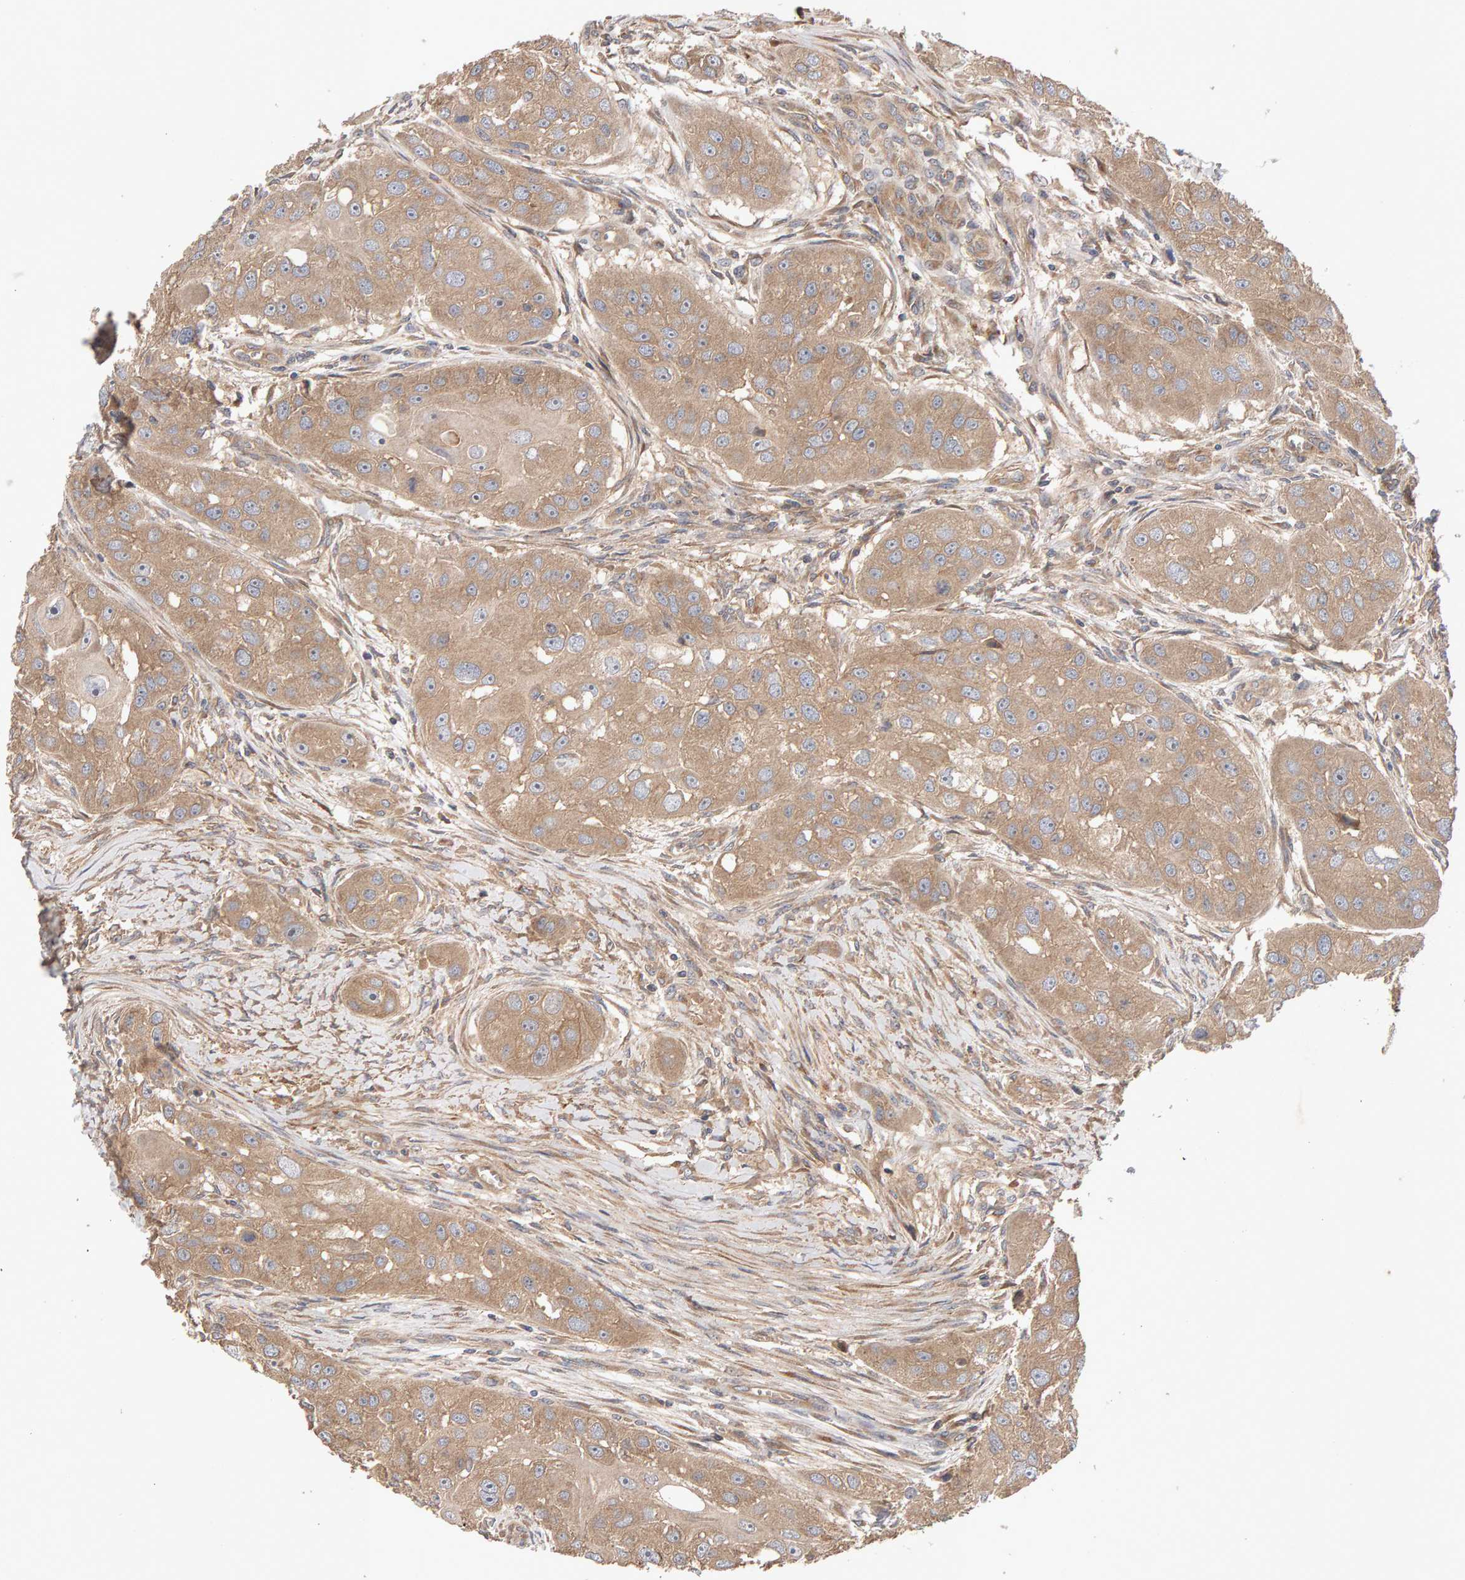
{"staining": {"intensity": "weak", "quantity": ">75%", "location": "cytoplasmic/membranous"}, "tissue": "head and neck cancer", "cell_type": "Tumor cells", "image_type": "cancer", "snomed": [{"axis": "morphology", "description": "Normal tissue, NOS"}, {"axis": "morphology", "description": "Squamous cell carcinoma, NOS"}, {"axis": "topography", "description": "Skeletal muscle"}, {"axis": "topography", "description": "Head-Neck"}], "caption": "Human head and neck cancer stained for a protein (brown) reveals weak cytoplasmic/membranous positive positivity in approximately >75% of tumor cells.", "gene": "RNF19A", "patient": {"sex": "male", "age": 51}}